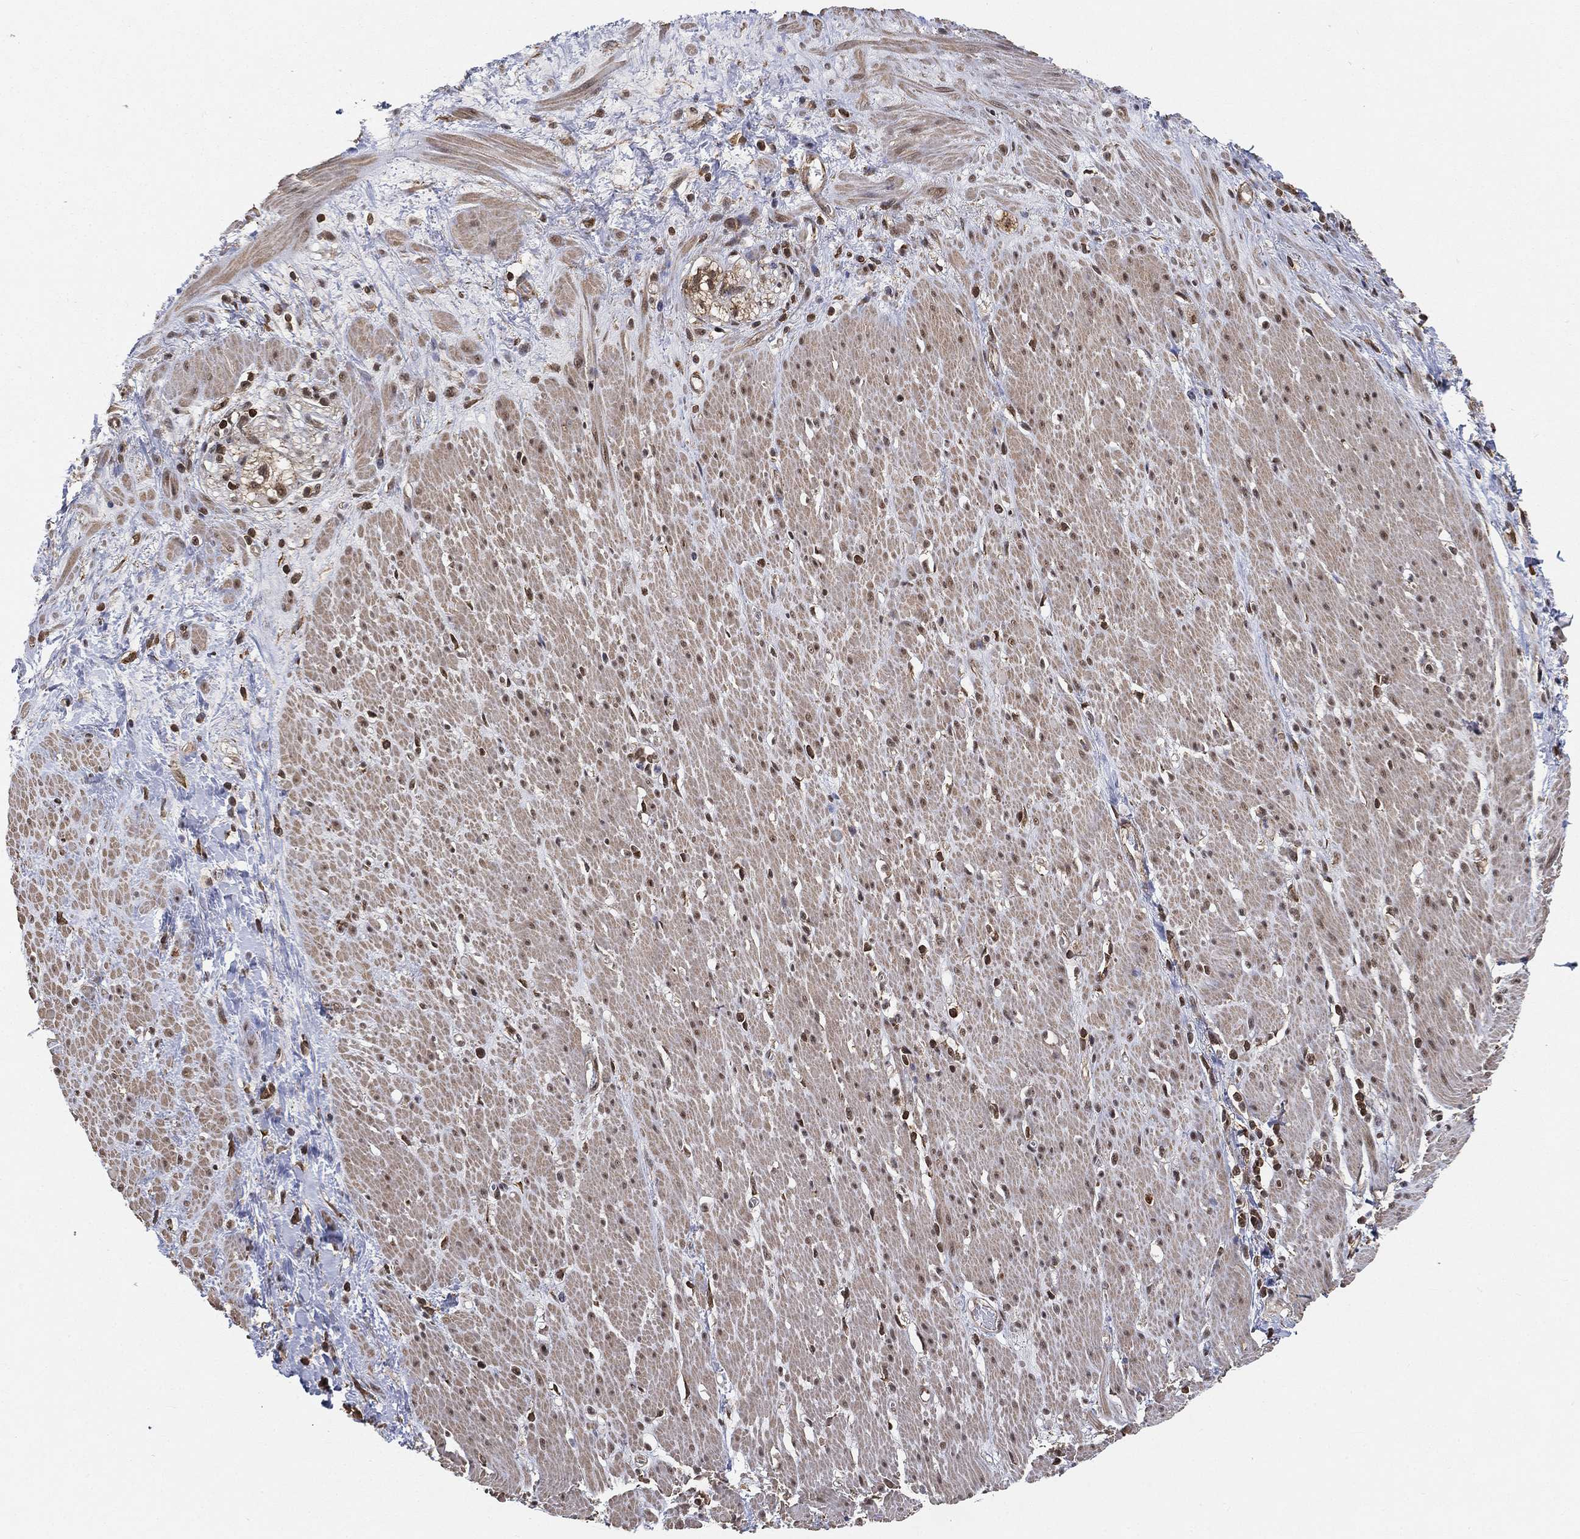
{"staining": {"intensity": "moderate", "quantity": "25%-75%", "location": "nuclear"}, "tissue": "smooth muscle", "cell_type": "Smooth muscle cells", "image_type": "normal", "snomed": [{"axis": "morphology", "description": "Normal tissue, NOS"}, {"axis": "topography", "description": "Soft tissue"}, {"axis": "topography", "description": "Smooth muscle"}], "caption": "Brown immunohistochemical staining in unremarkable human smooth muscle reveals moderate nuclear positivity in approximately 25%-75% of smooth muscle cells.", "gene": "RSRC2", "patient": {"sex": "male", "age": 72}}